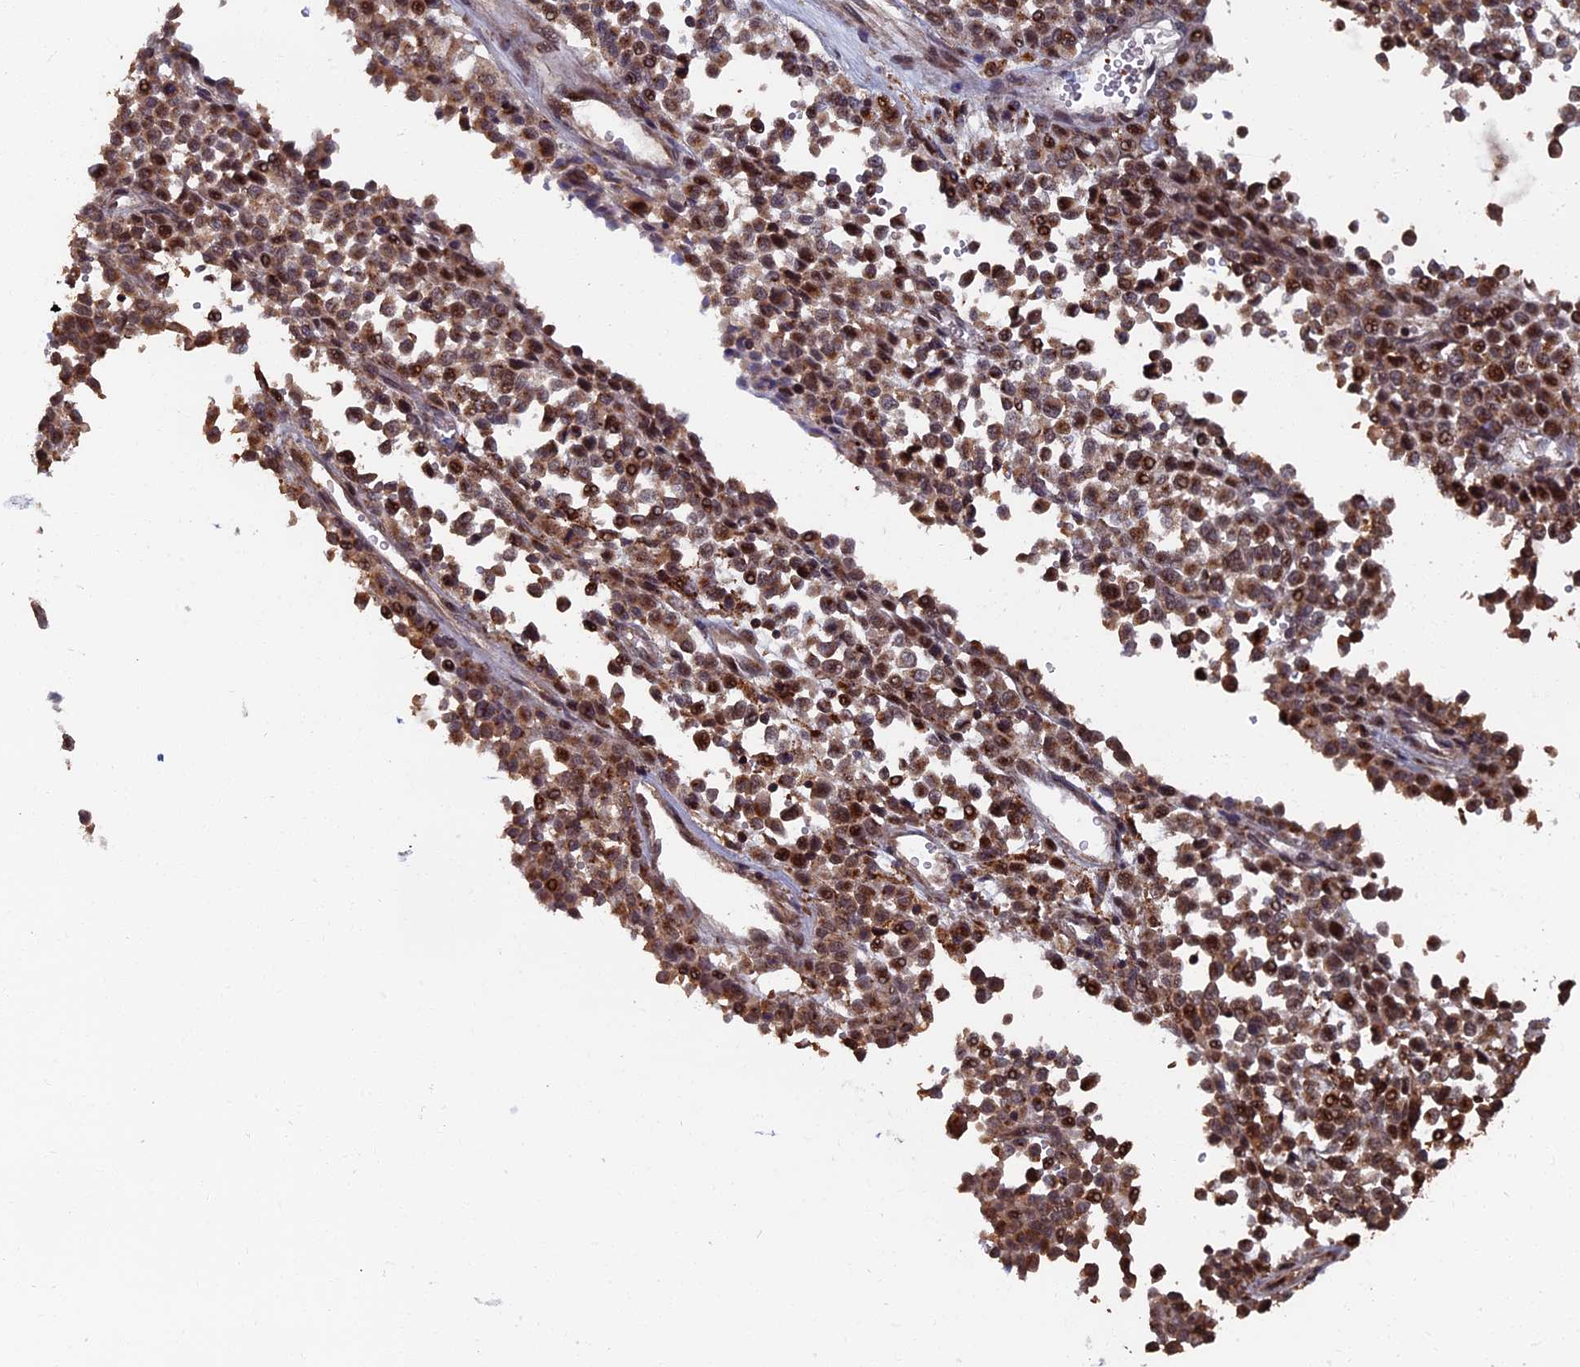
{"staining": {"intensity": "moderate", "quantity": ">75%", "location": "cytoplasmic/membranous,nuclear"}, "tissue": "melanoma", "cell_type": "Tumor cells", "image_type": "cancer", "snomed": [{"axis": "morphology", "description": "Malignant melanoma, Metastatic site"}, {"axis": "topography", "description": "Pancreas"}], "caption": "Protein positivity by immunohistochemistry shows moderate cytoplasmic/membranous and nuclear staining in about >75% of tumor cells in malignant melanoma (metastatic site). The protein is stained brown, and the nuclei are stained in blue (DAB (3,3'-diaminobenzidine) IHC with brightfield microscopy, high magnification).", "gene": "RASGRF1", "patient": {"sex": "female", "age": 30}}